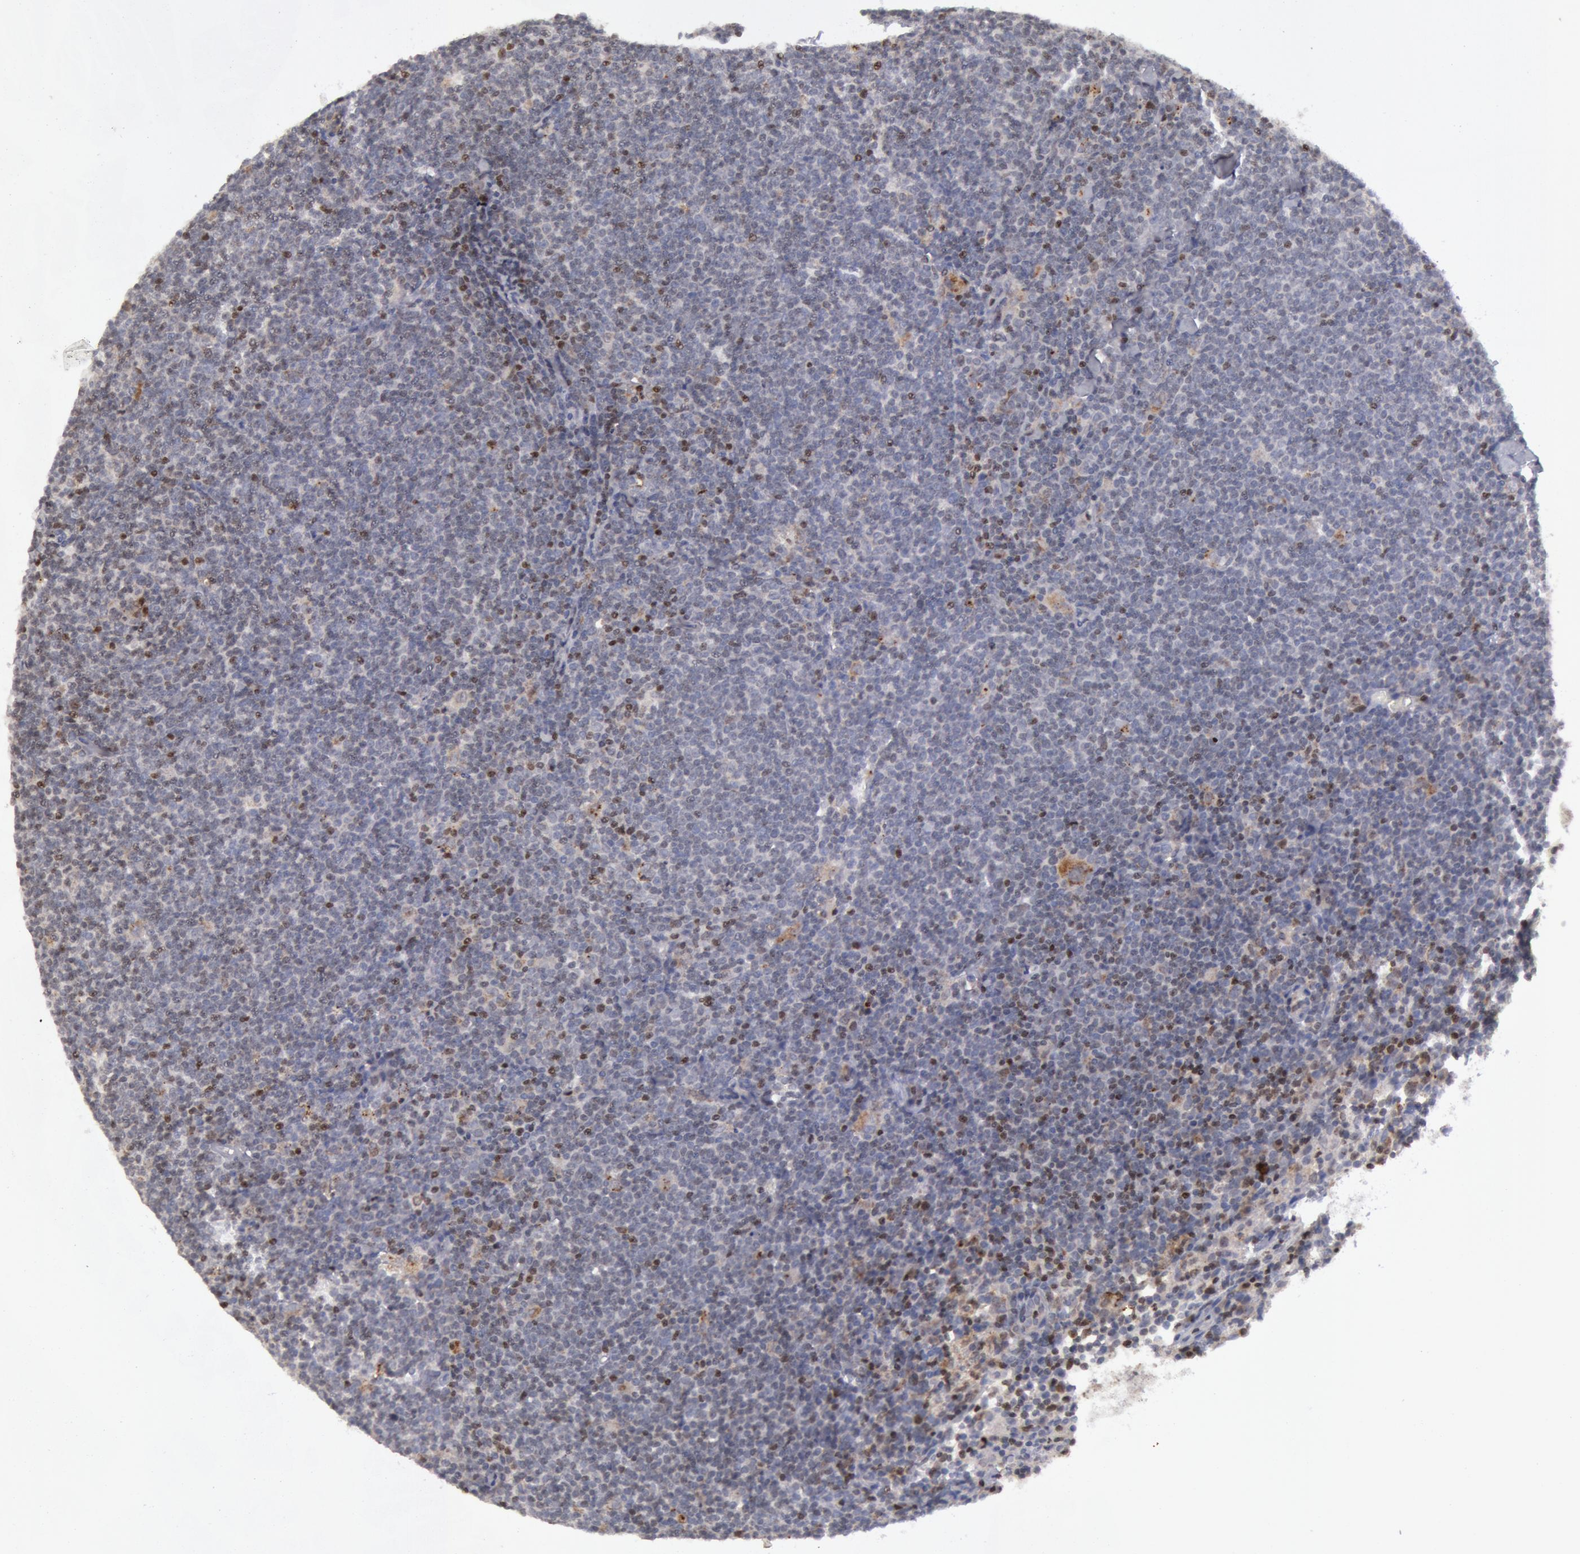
{"staining": {"intensity": "weak", "quantity": "<25%", "location": "nuclear"}, "tissue": "lymphoma", "cell_type": "Tumor cells", "image_type": "cancer", "snomed": [{"axis": "morphology", "description": "Malignant lymphoma, non-Hodgkin's type, Low grade"}, {"axis": "topography", "description": "Lymph node"}], "caption": "Tumor cells show no significant staining in lymphoma. (DAB immunohistochemistry (IHC), high magnification).", "gene": "ERBB2", "patient": {"sex": "male", "age": 65}}